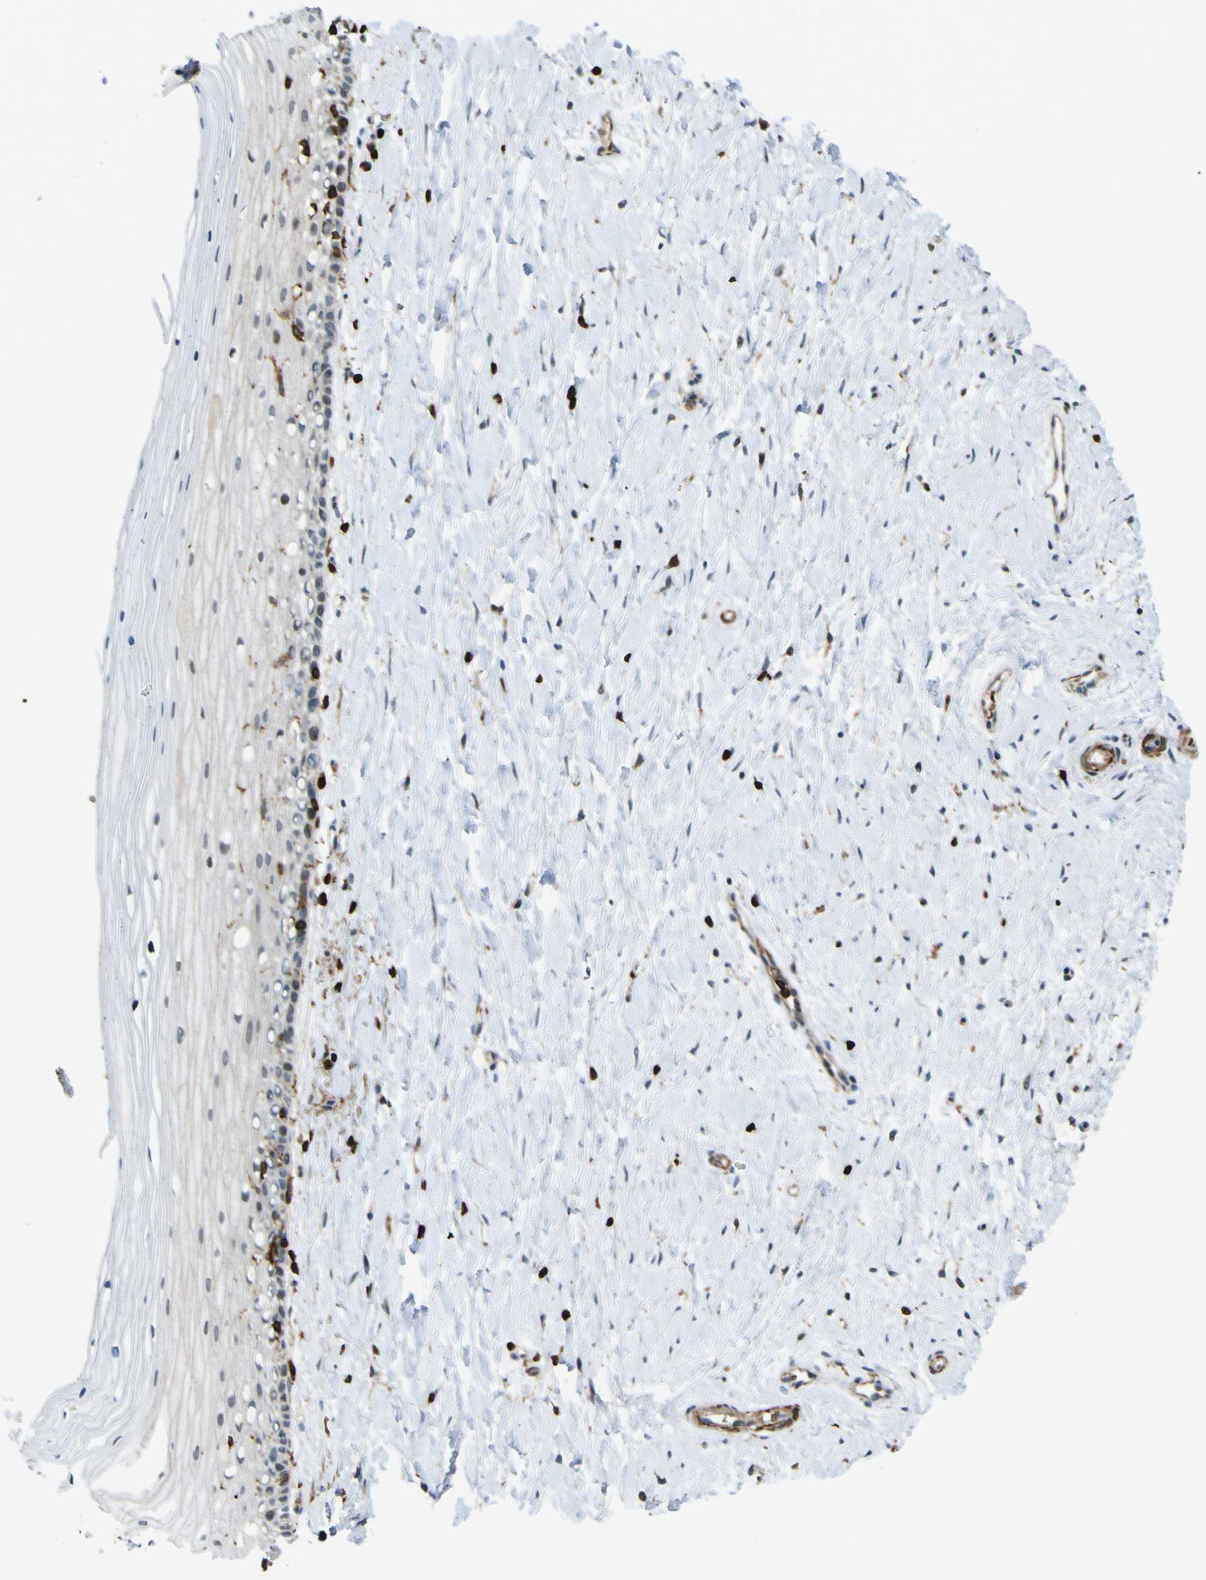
{"staining": {"intensity": "weak", "quantity": ">75%", "location": "cytoplasmic/membranous"}, "tissue": "cervix", "cell_type": "Glandular cells", "image_type": "normal", "snomed": [{"axis": "morphology", "description": "Normal tissue, NOS"}, {"axis": "topography", "description": "Cervix"}], "caption": "Immunohistochemical staining of benign human cervix demonstrates >75% levels of weak cytoplasmic/membranous protein positivity in about >75% of glandular cells. (DAB IHC with brightfield microscopy, high magnification).", "gene": "PCDHB5", "patient": {"sex": "female", "age": 39}}